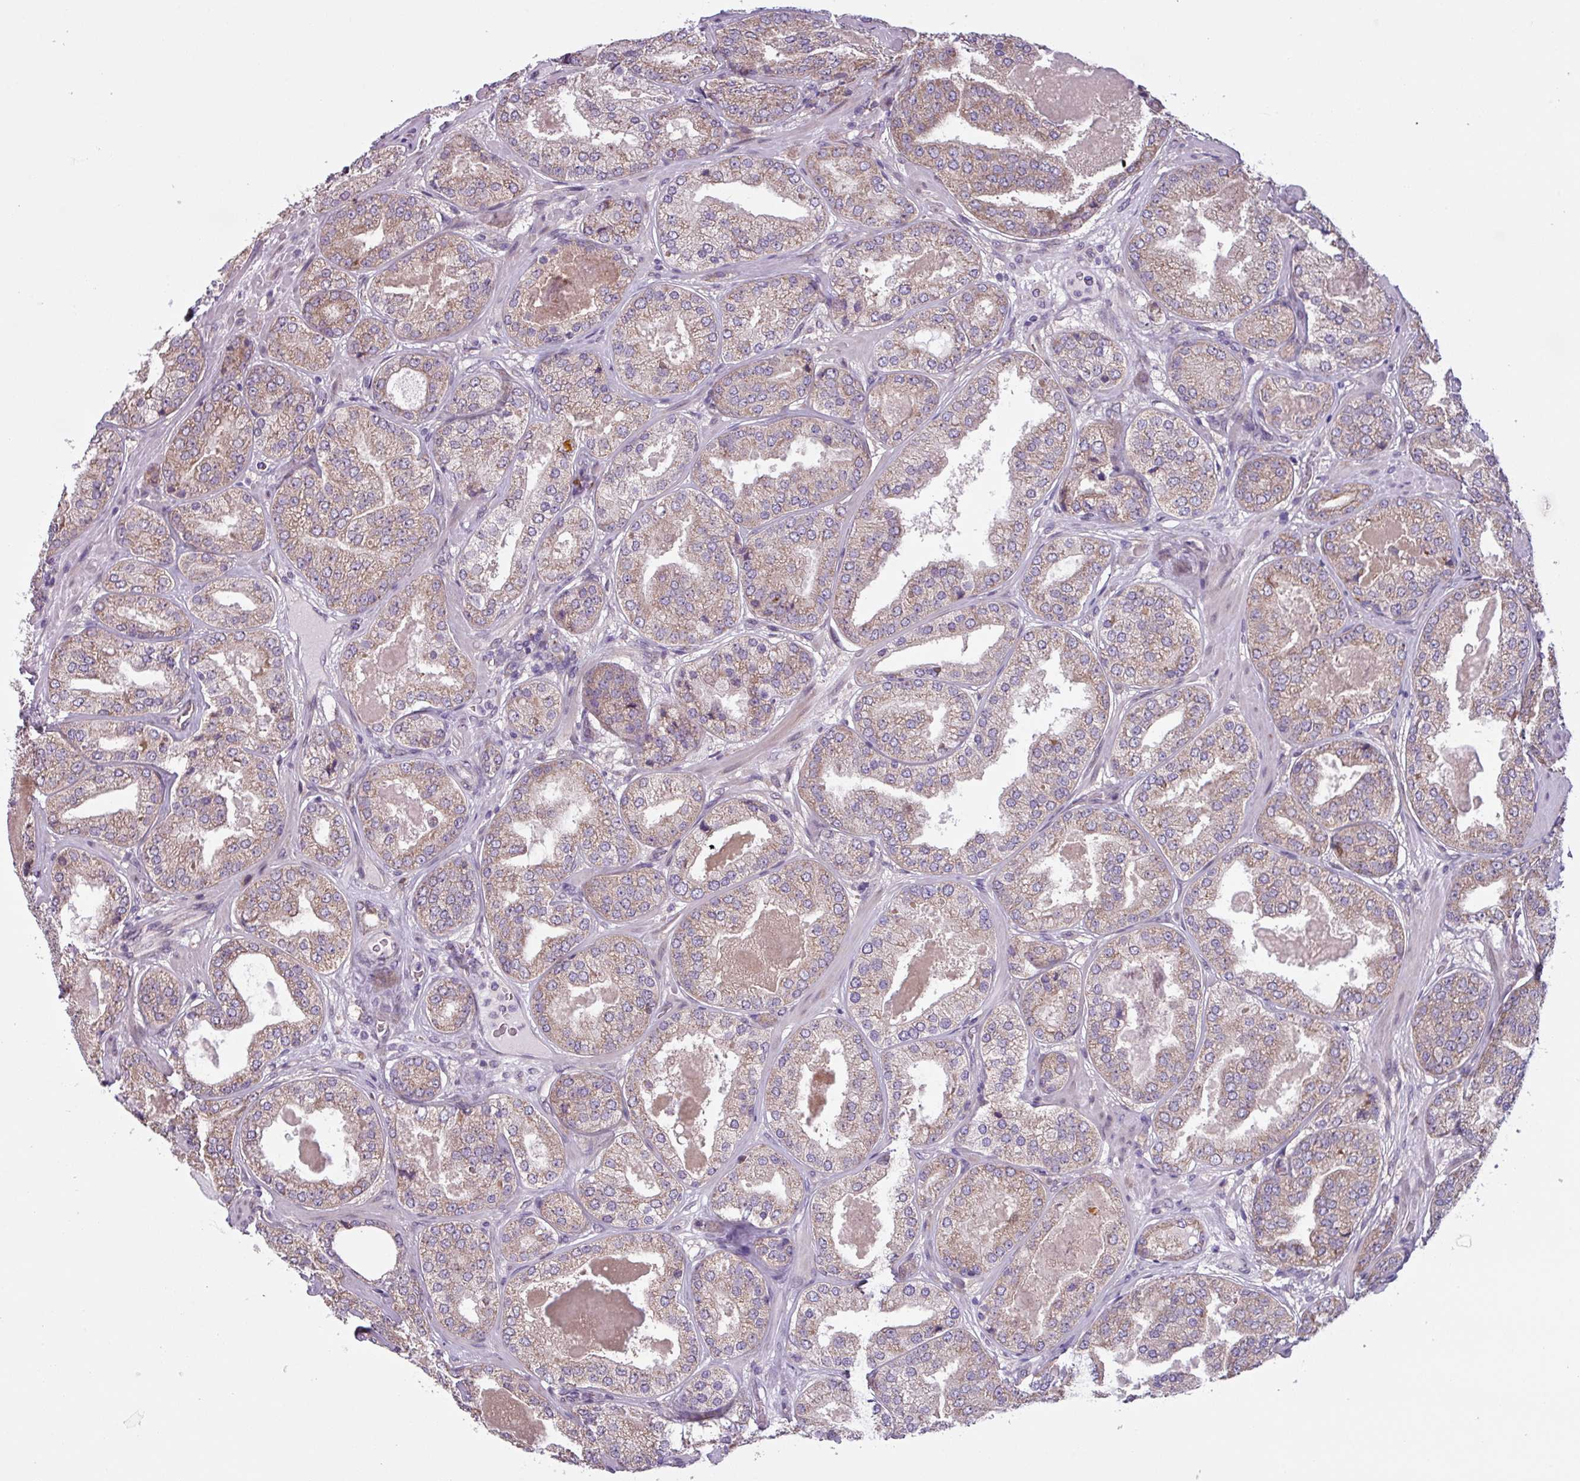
{"staining": {"intensity": "moderate", "quantity": ">75%", "location": "cytoplasmic/membranous"}, "tissue": "prostate cancer", "cell_type": "Tumor cells", "image_type": "cancer", "snomed": [{"axis": "morphology", "description": "Adenocarcinoma, High grade"}, {"axis": "topography", "description": "Prostate"}], "caption": "Tumor cells show medium levels of moderate cytoplasmic/membranous staining in about >75% of cells in adenocarcinoma (high-grade) (prostate).", "gene": "C20orf27", "patient": {"sex": "male", "age": 63}}